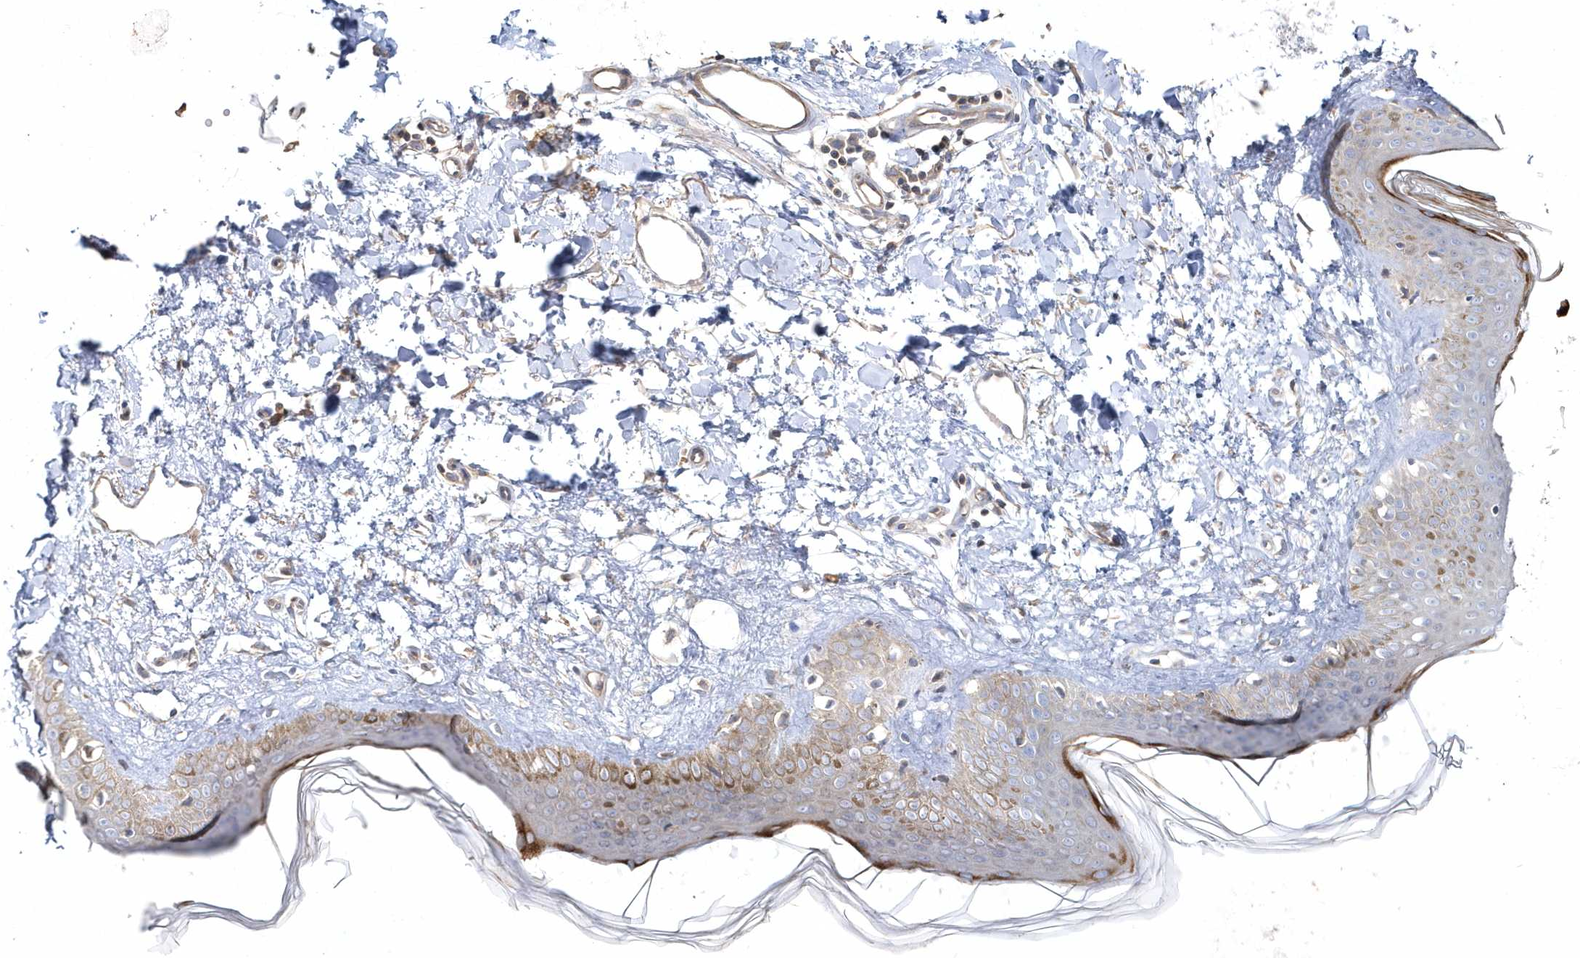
{"staining": {"intensity": "weak", "quantity": ">75%", "location": "cytoplasmic/membranous"}, "tissue": "skin", "cell_type": "Fibroblasts", "image_type": "normal", "snomed": [{"axis": "morphology", "description": "Normal tissue, NOS"}, {"axis": "topography", "description": "Skin"}], "caption": "Immunohistochemistry (DAB (3,3'-diaminobenzidine)) staining of unremarkable human skin shows weak cytoplasmic/membranous protein staining in about >75% of fibroblasts.", "gene": "LEXM", "patient": {"sex": "female", "age": 58}}